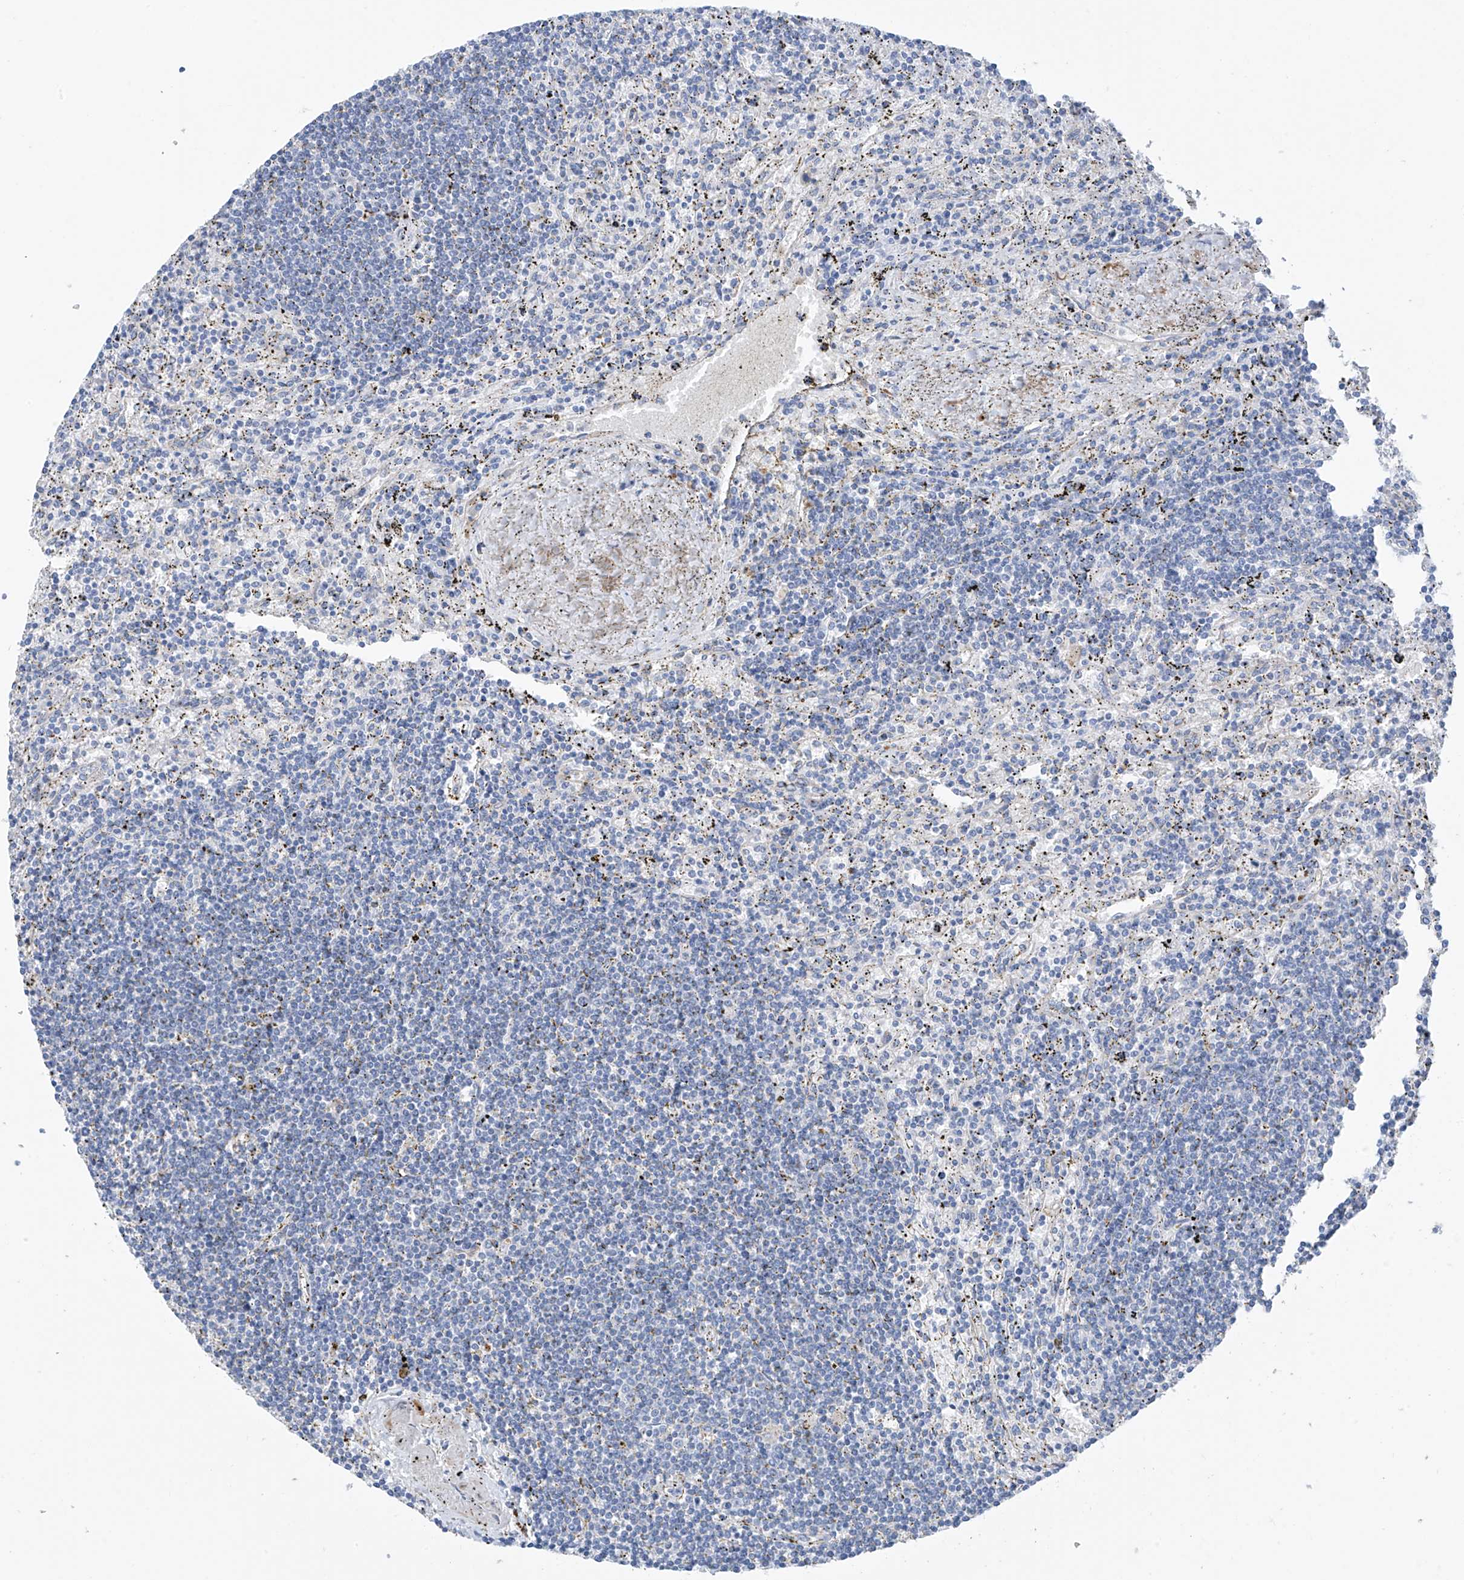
{"staining": {"intensity": "negative", "quantity": "none", "location": "none"}, "tissue": "lymphoma", "cell_type": "Tumor cells", "image_type": "cancer", "snomed": [{"axis": "morphology", "description": "Malignant lymphoma, non-Hodgkin's type, Low grade"}, {"axis": "topography", "description": "Spleen"}], "caption": "Immunohistochemistry photomicrograph of human lymphoma stained for a protein (brown), which reveals no positivity in tumor cells.", "gene": "GLMP", "patient": {"sex": "male", "age": 76}}